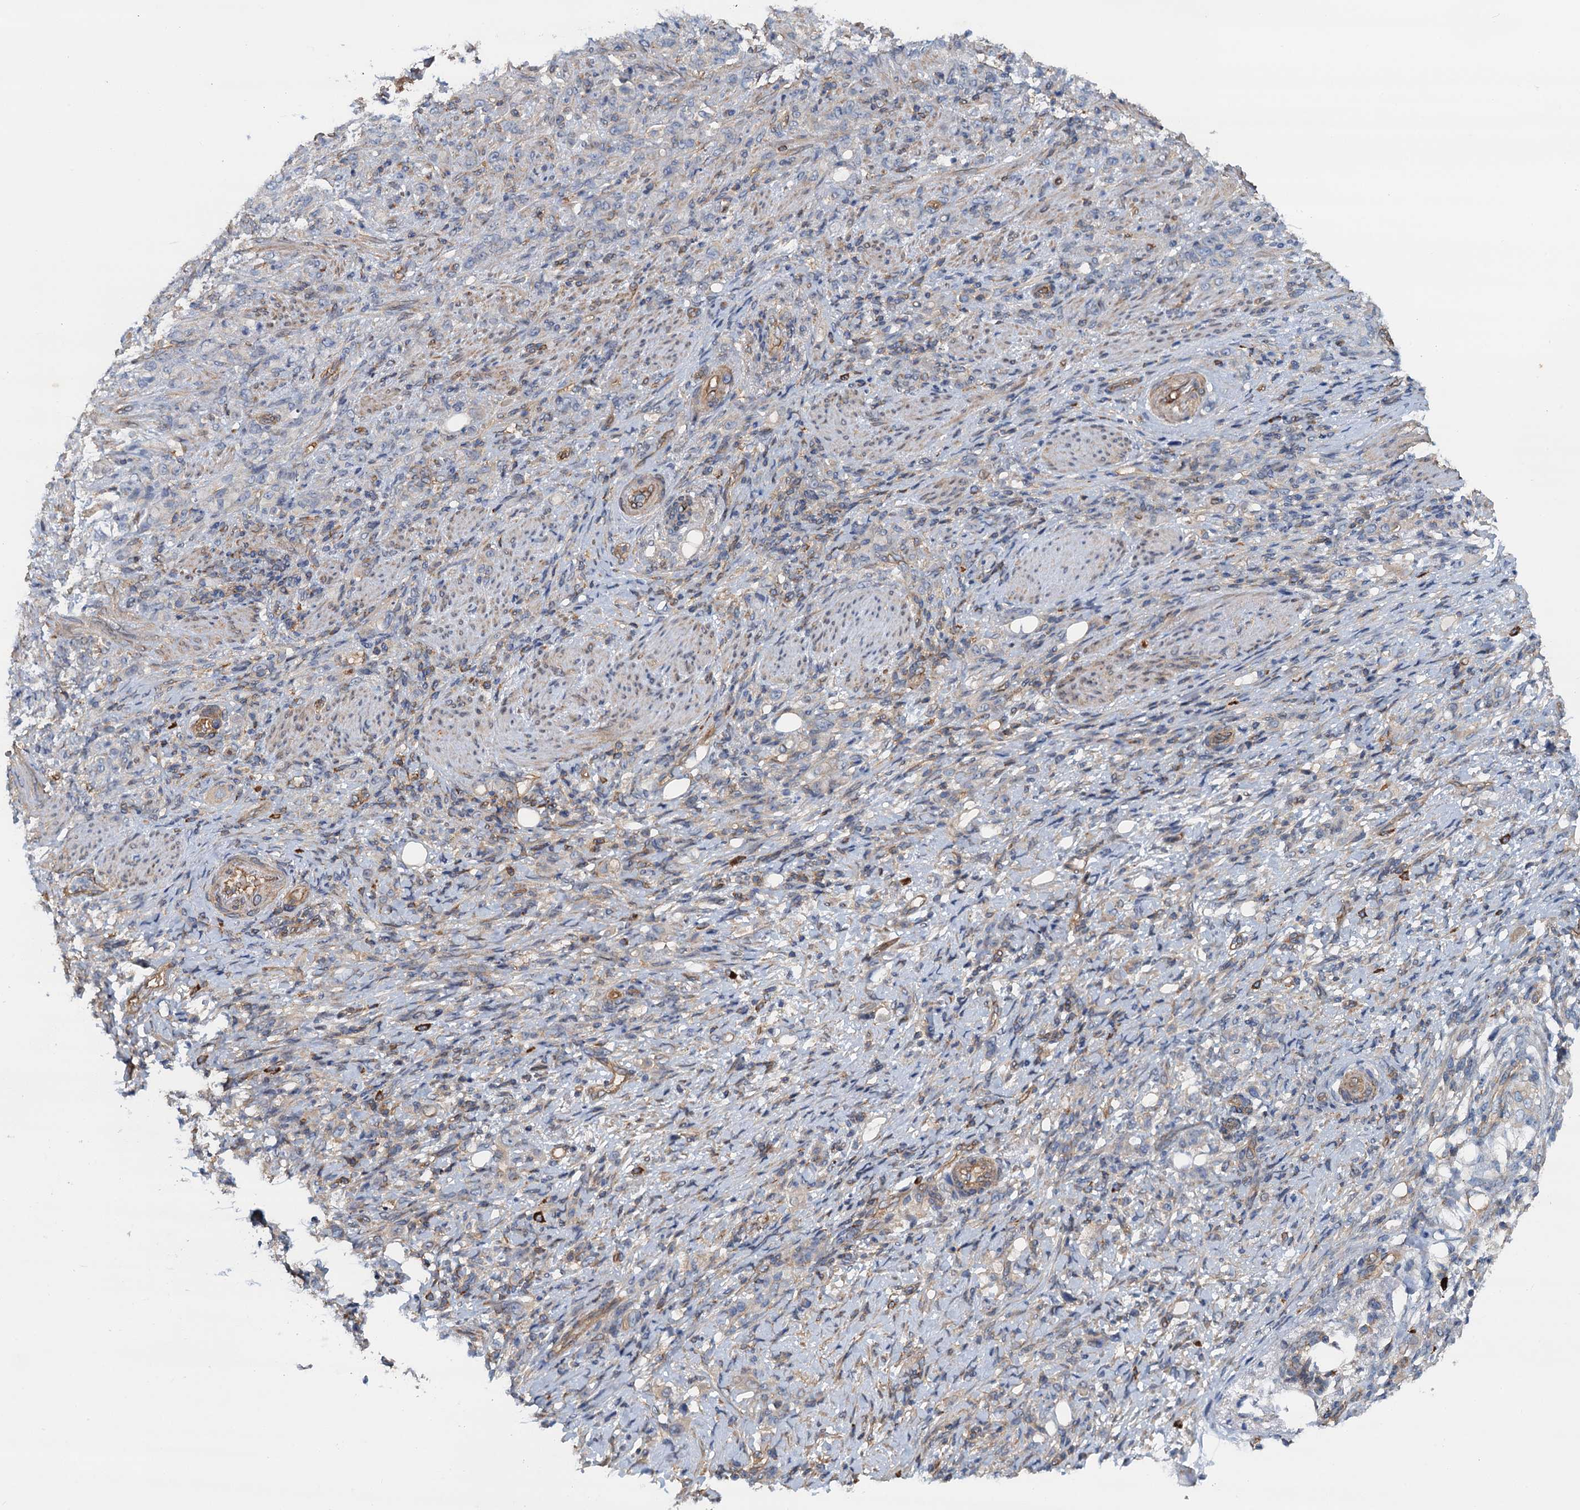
{"staining": {"intensity": "weak", "quantity": "<25%", "location": "cytoplasmic/membranous"}, "tissue": "stomach cancer", "cell_type": "Tumor cells", "image_type": "cancer", "snomed": [{"axis": "morphology", "description": "Adenocarcinoma, NOS"}, {"axis": "topography", "description": "Stomach"}], "caption": "Human stomach cancer stained for a protein using immunohistochemistry (IHC) exhibits no expression in tumor cells.", "gene": "ROGDI", "patient": {"sex": "female", "age": 79}}